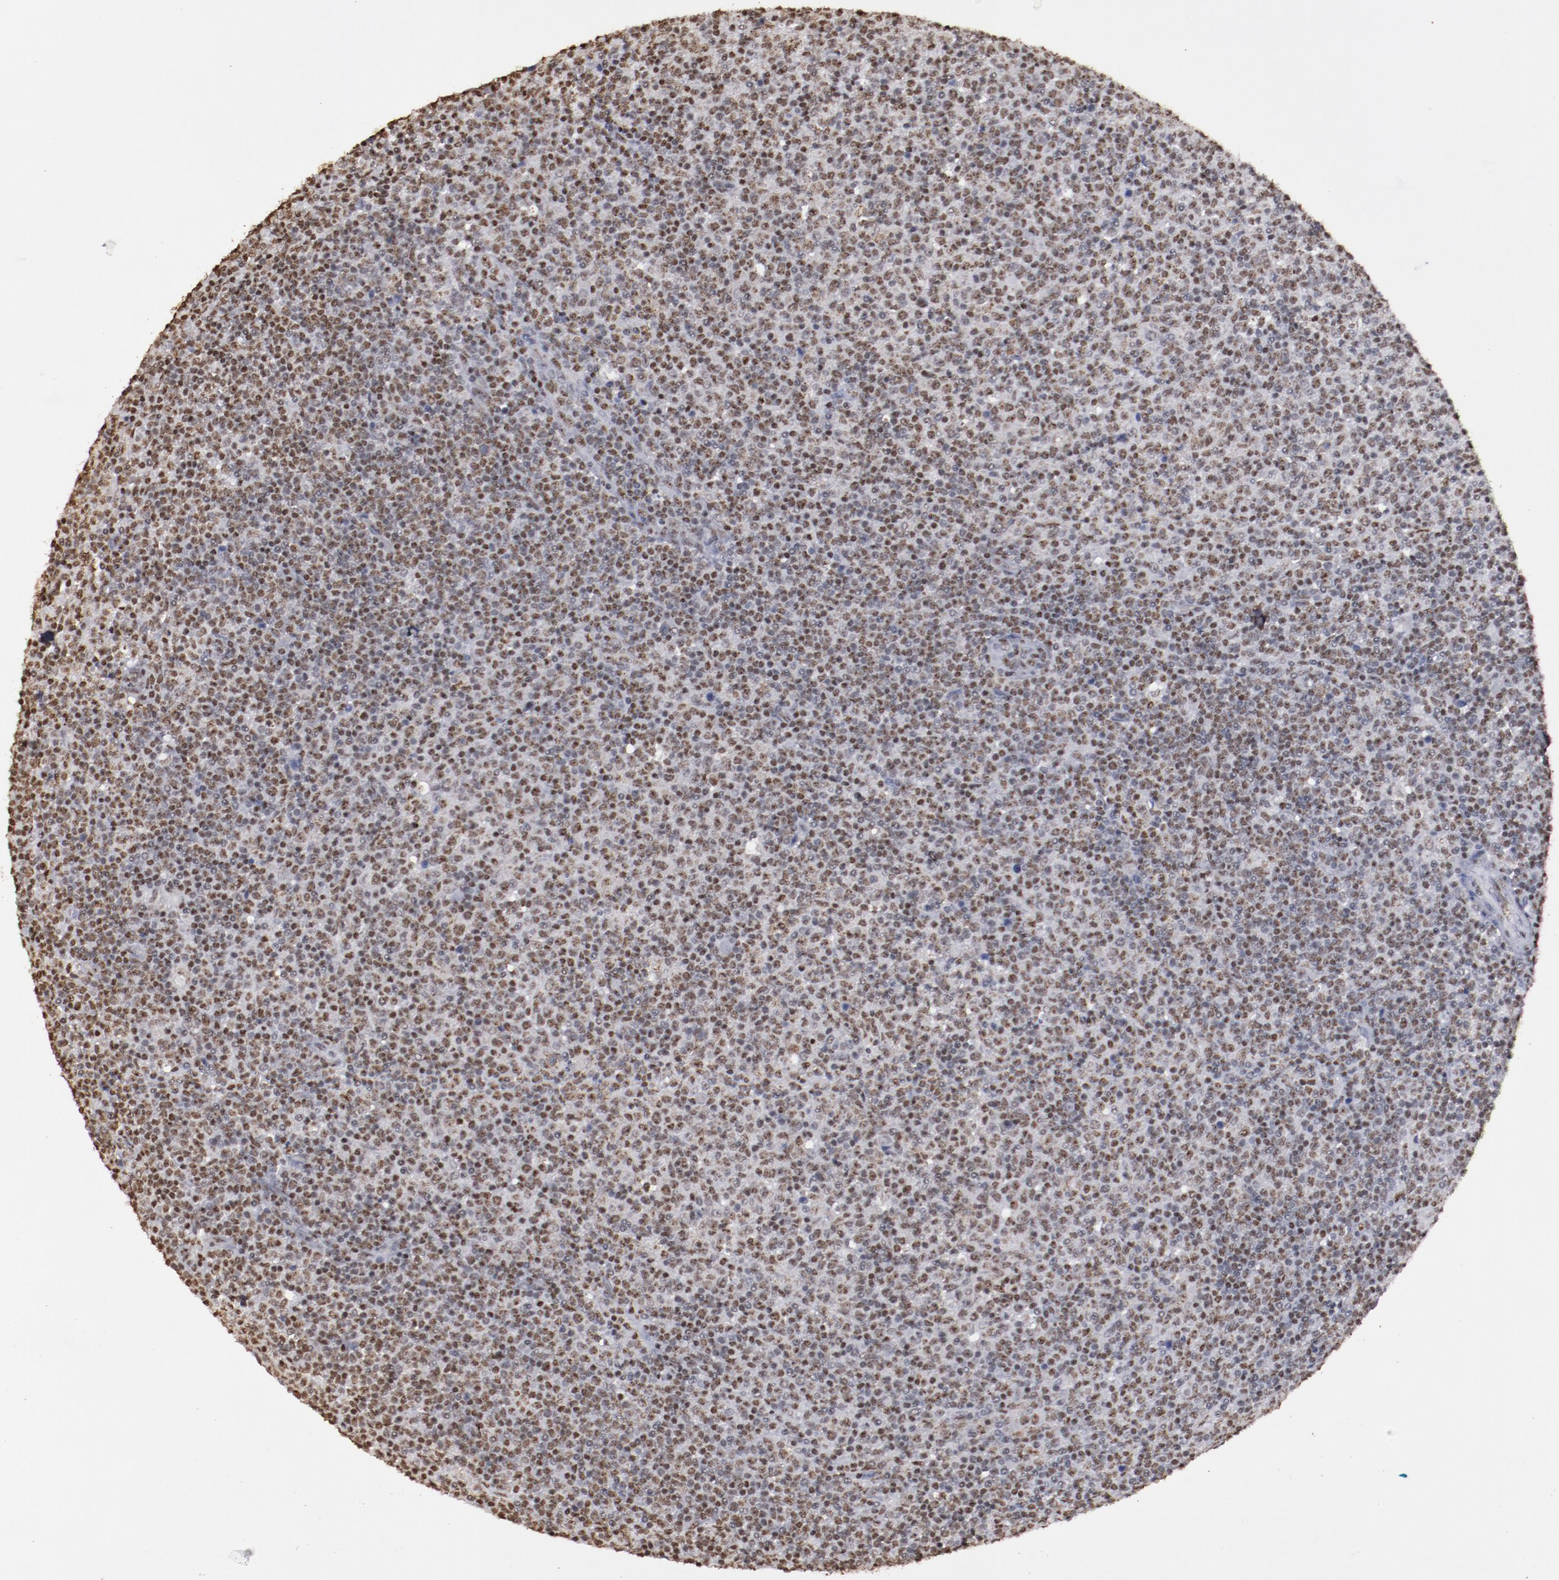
{"staining": {"intensity": "moderate", "quantity": ">75%", "location": "nuclear"}, "tissue": "lymphoma", "cell_type": "Tumor cells", "image_type": "cancer", "snomed": [{"axis": "morphology", "description": "Malignant lymphoma, non-Hodgkin's type, Low grade"}, {"axis": "topography", "description": "Lymph node"}], "caption": "Immunohistochemistry (IHC) of low-grade malignant lymphoma, non-Hodgkin's type reveals medium levels of moderate nuclear expression in about >75% of tumor cells. The staining is performed using DAB (3,3'-diaminobenzidine) brown chromogen to label protein expression. The nuclei are counter-stained blue using hematoxylin.", "gene": "HNRNPA2B1", "patient": {"sex": "male", "age": 70}}